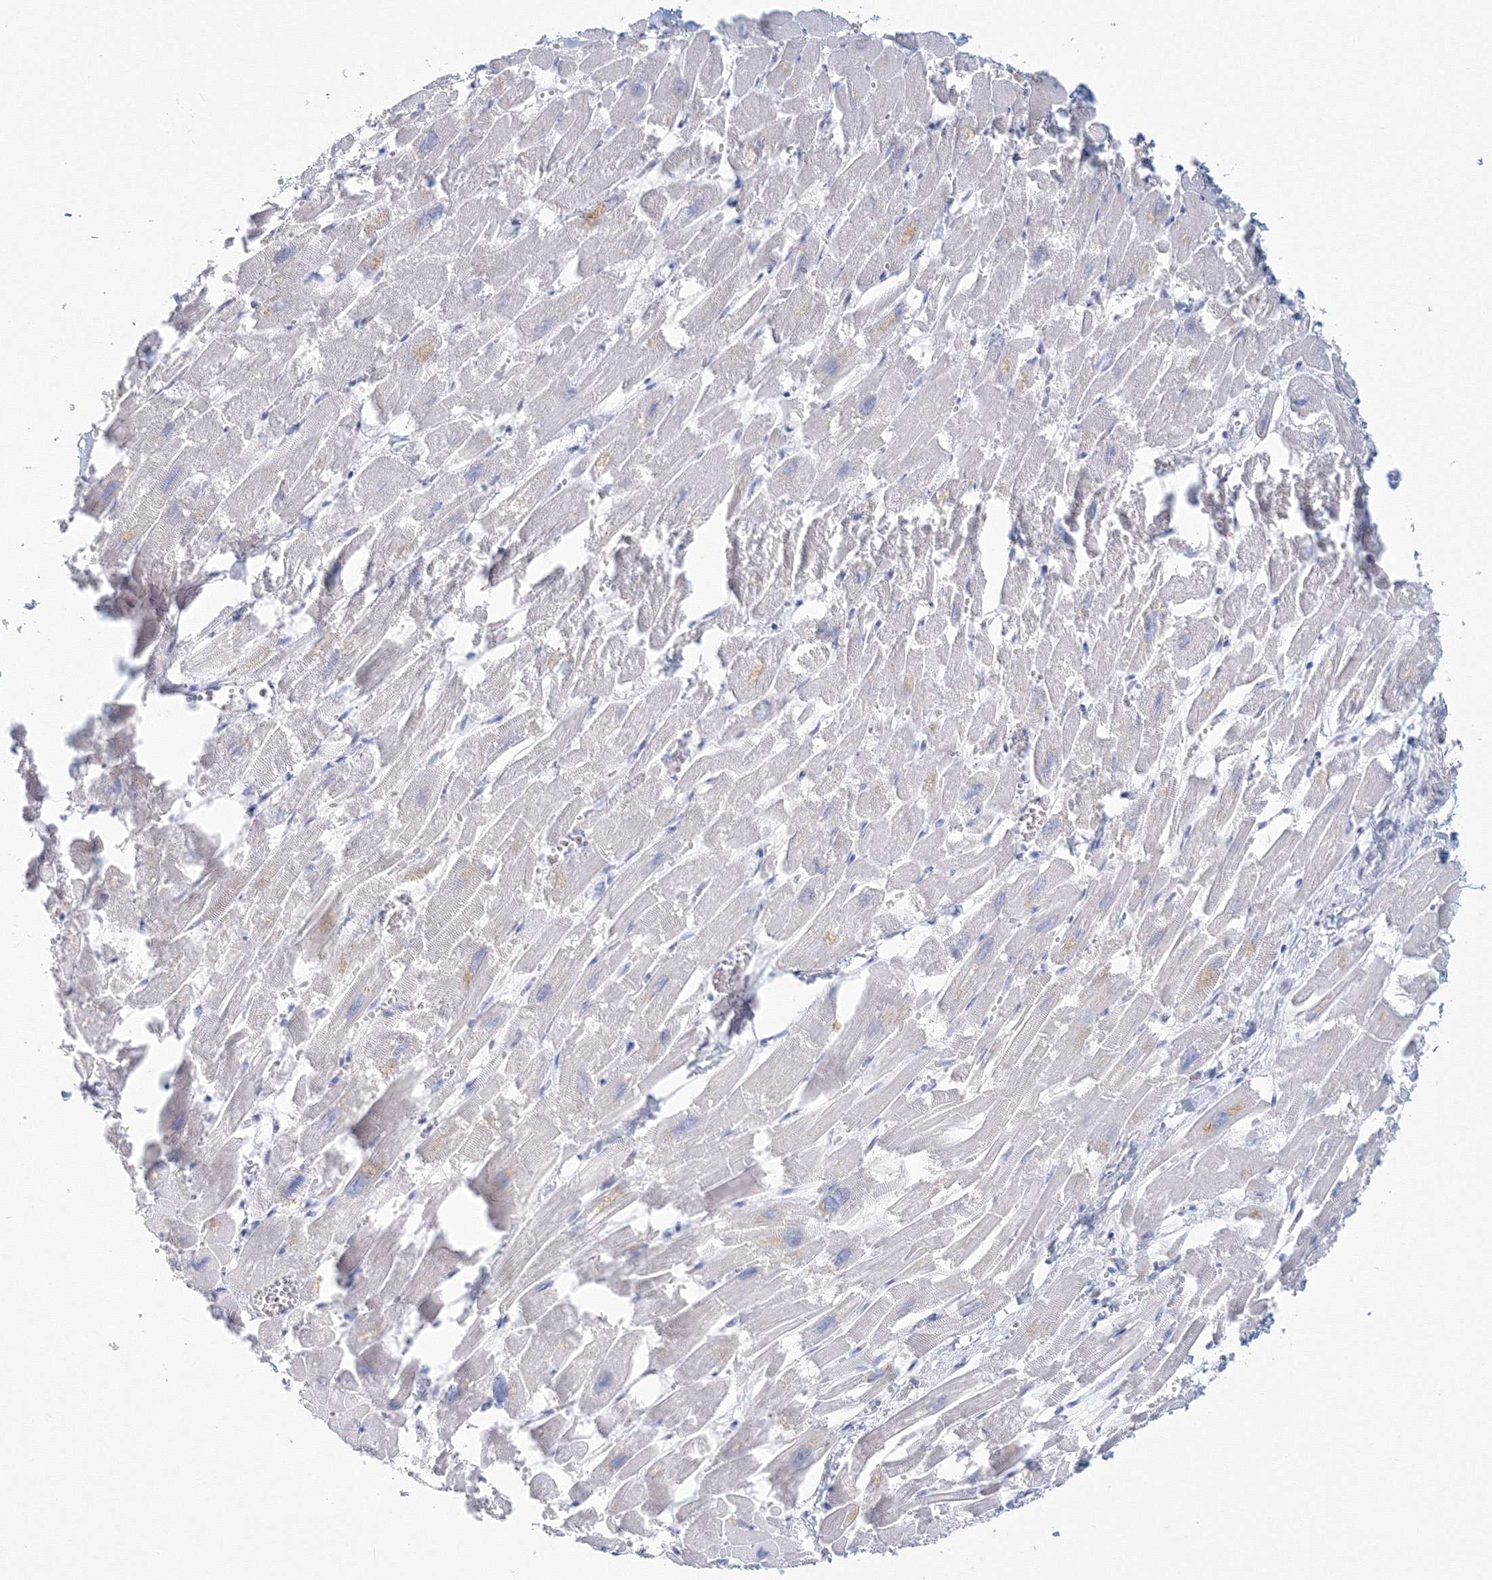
{"staining": {"intensity": "negative", "quantity": "none", "location": "none"}, "tissue": "heart muscle", "cell_type": "Cardiomyocytes", "image_type": "normal", "snomed": [{"axis": "morphology", "description": "Normal tissue, NOS"}, {"axis": "topography", "description": "Heart"}], "caption": "The image exhibits no staining of cardiomyocytes in benign heart muscle. (Stains: DAB IHC with hematoxylin counter stain, Microscopy: brightfield microscopy at high magnification).", "gene": "VSIG1", "patient": {"sex": "male", "age": 54}}